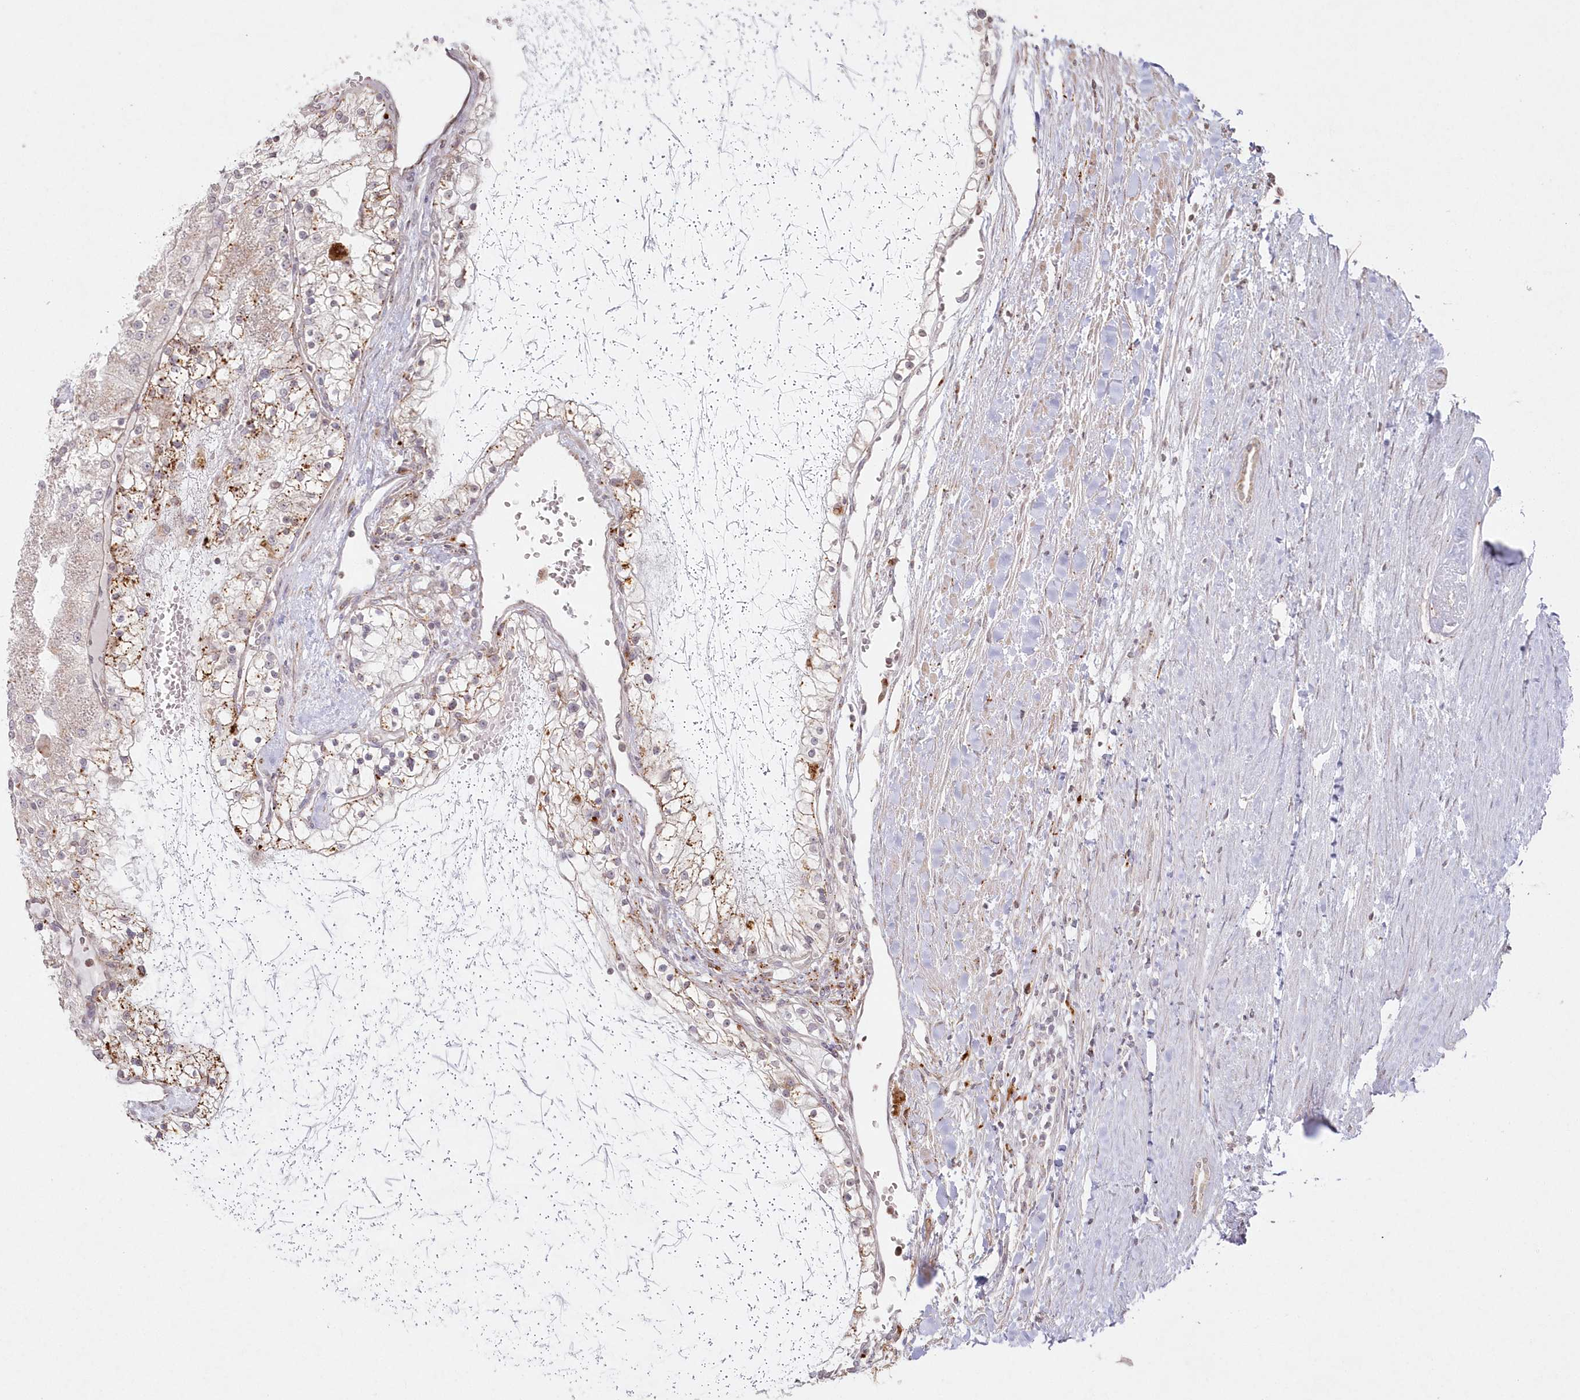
{"staining": {"intensity": "moderate", "quantity": "<25%", "location": "cytoplasmic/membranous"}, "tissue": "renal cancer", "cell_type": "Tumor cells", "image_type": "cancer", "snomed": [{"axis": "morphology", "description": "Normal tissue, NOS"}, {"axis": "morphology", "description": "Adenocarcinoma, NOS"}, {"axis": "topography", "description": "Kidney"}], "caption": "Adenocarcinoma (renal) stained with a protein marker exhibits moderate staining in tumor cells.", "gene": "ARSB", "patient": {"sex": "male", "age": 68}}